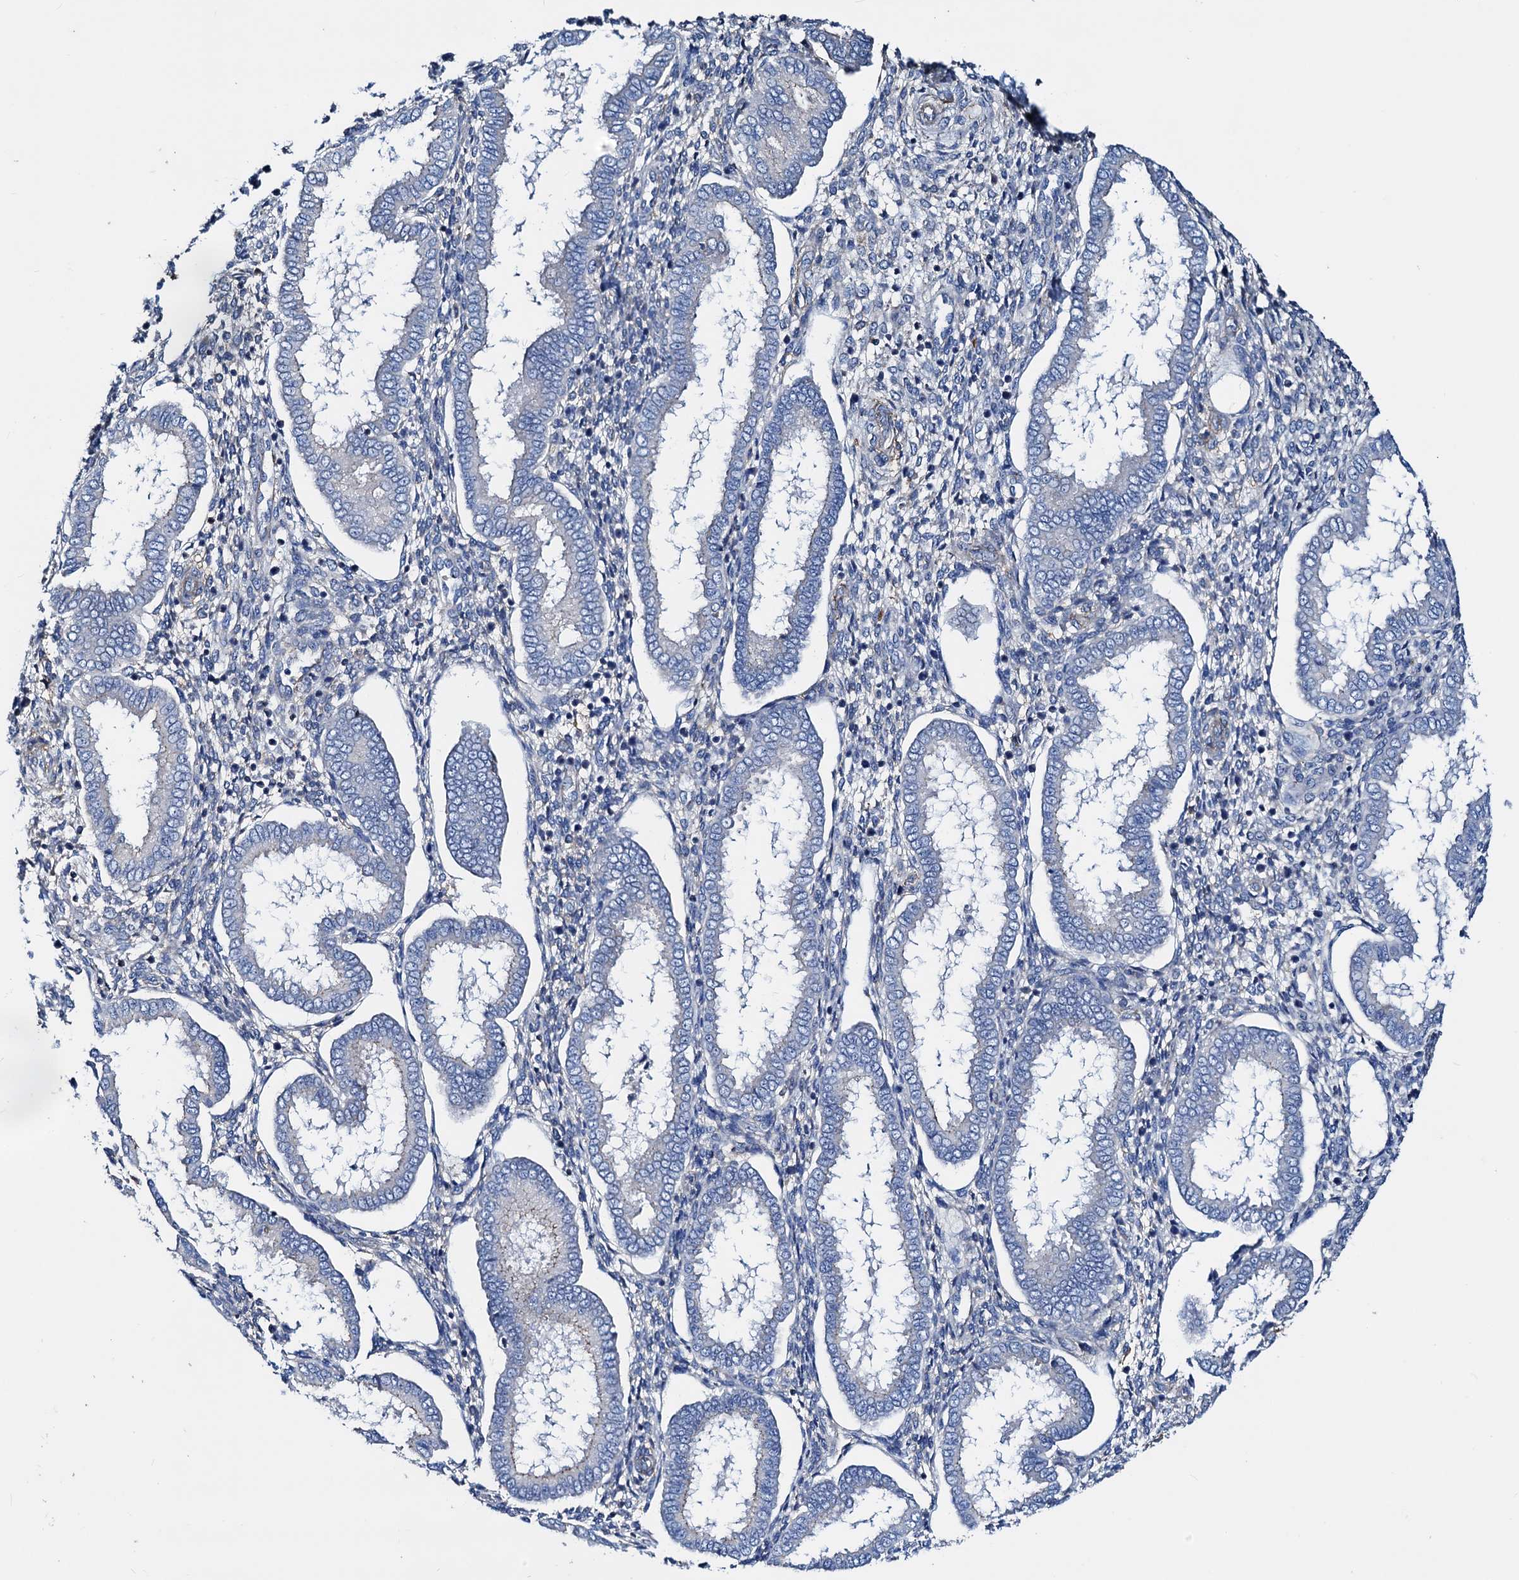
{"staining": {"intensity": "negative", "quantity": "none", "location": "none"}, "tissue": "endometrium", "cell_type": "Cells in endometrial stroma", "image_type": "normal", "snomed": [{"axis": "morphology", "description": "Normal tissue, NOS"}, {"axis": "topography", "description": "Endometrium"}], "caption": "High magnification brightfield microscopy of unremarkable endometrium stained with DAB (brown) and counterstained with hematoxylin (blue): cells in endometrial stroma show no significant expression. The staining is performed using DAB brown chromogen with nuclei counter-stained in using hematoxylin.", "gene": "GCOM1", "patient": {"sex": "female", "age": 24}}